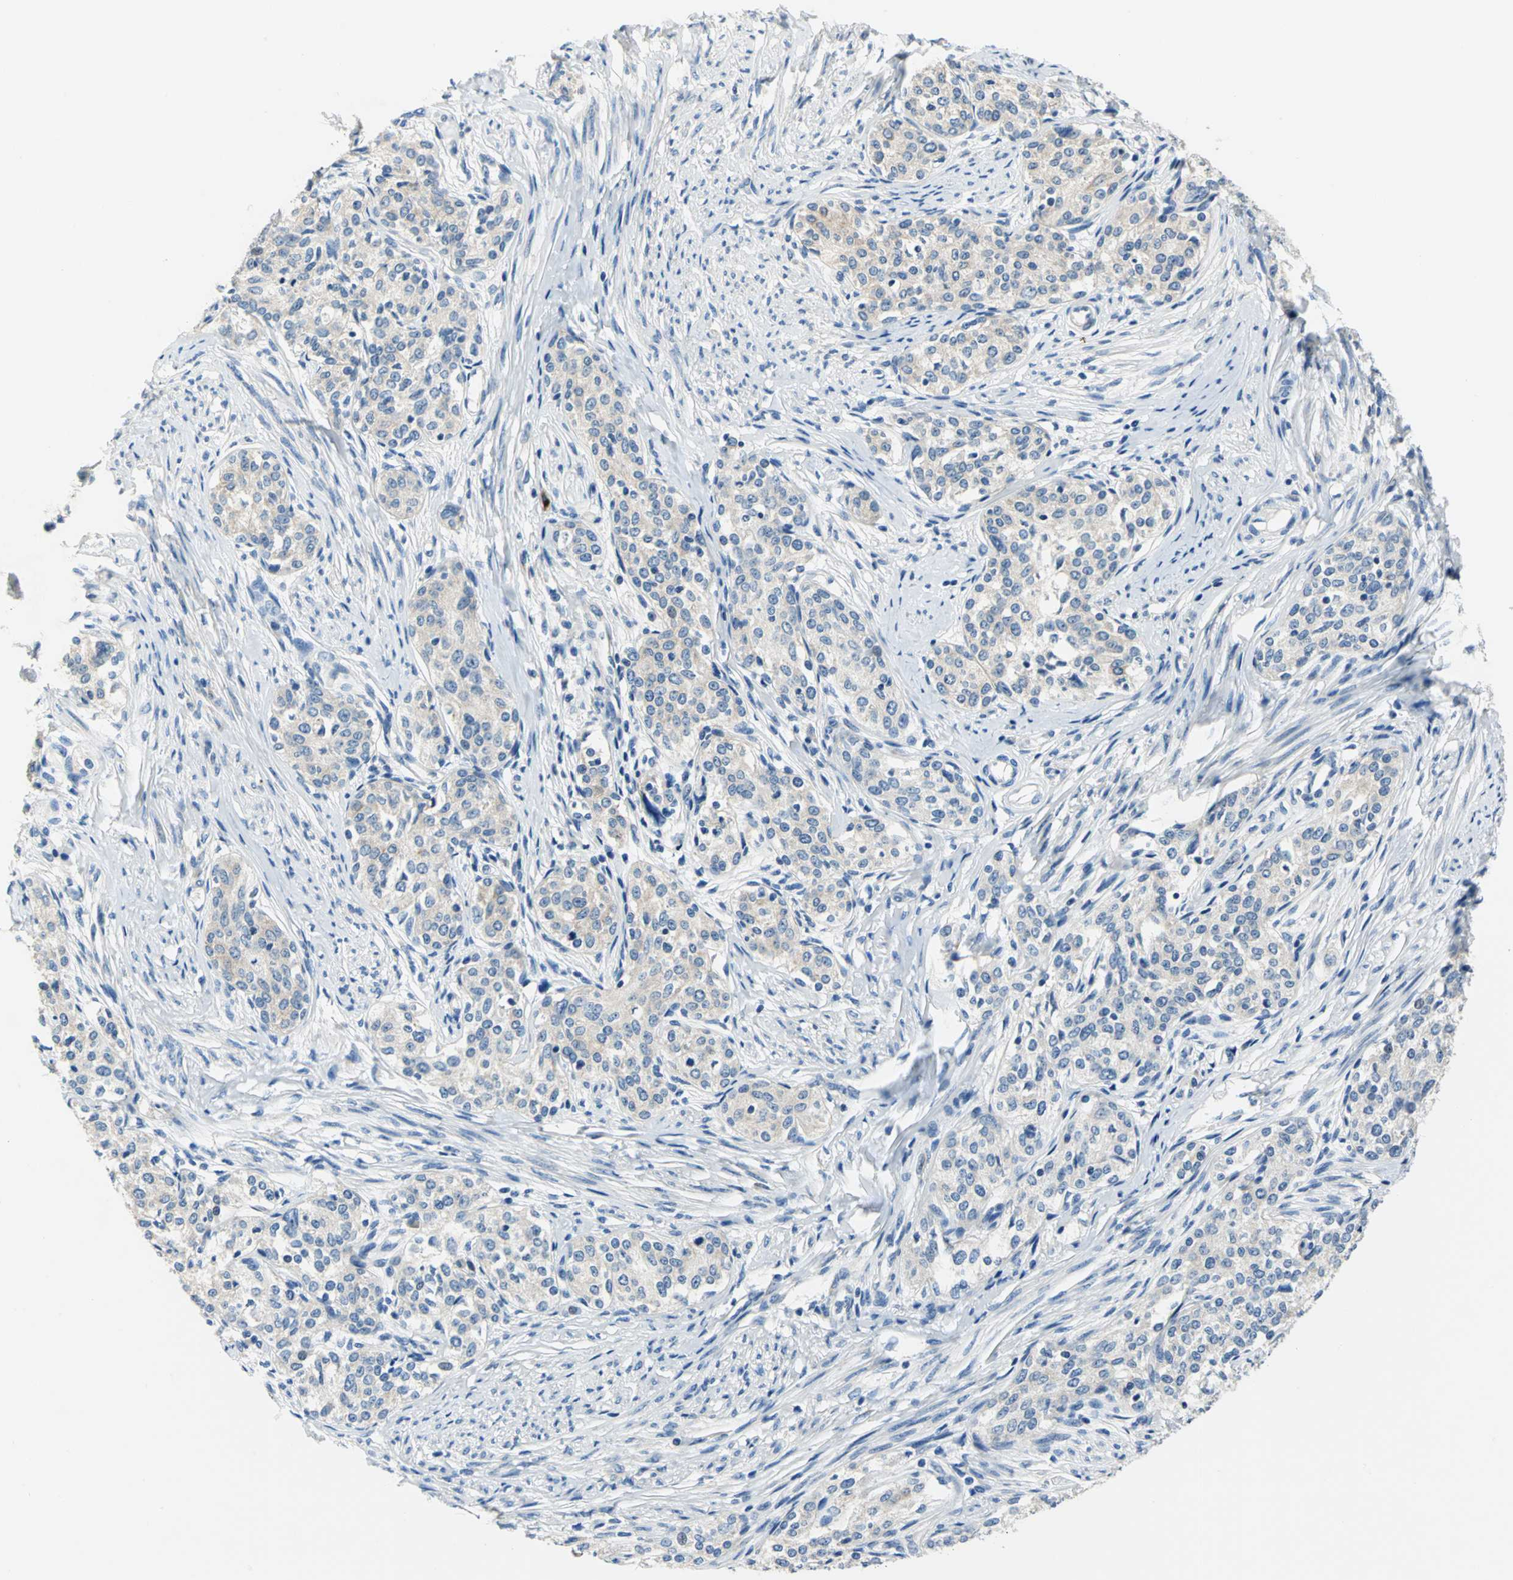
{"staining": {"intensity": "weak", "quantity": "25%-75%", "location": "cytoplasmic/membranous"}, "tissue": "cervical cancer", "cell_type": "Tumor cells", "image_type": "cancer", "snomed": [{"axis": "morphology", "description": "Squamous cell carcinoma, NOS"}, {"axis": "morphology", "description": "Adenocarcinoma, NOS"}, {"axis": "topography", "description": "Cervix"}], "caption": "This is an image of IHC staining of adenocarcinoma (cervical), which shows weak positivity in the cytoplasmic/membranous of tumor cells.", "gene": "TRIM25", "patient": {"sex": "female", "age": 52}}